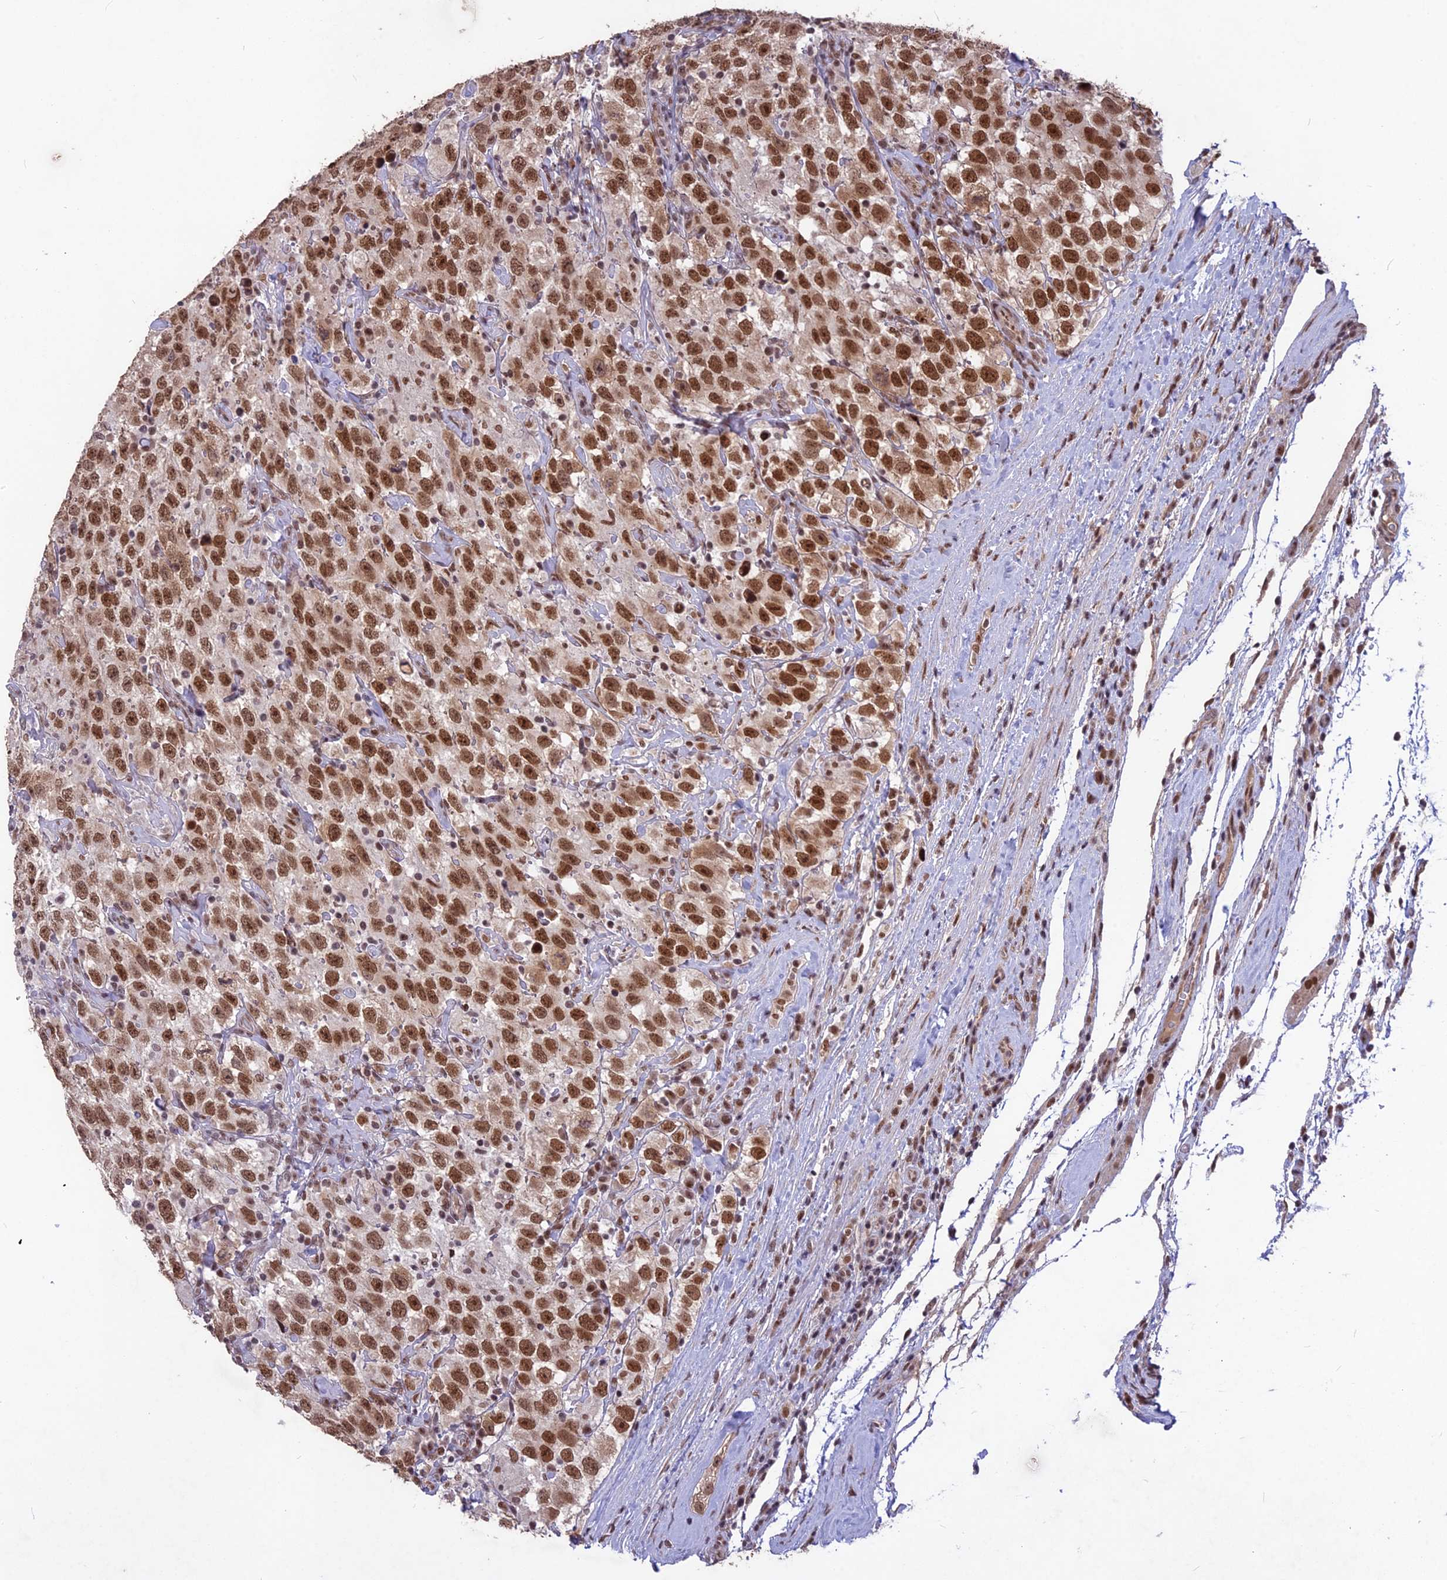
{"staining": {"intensity": "moderate", "quantity": ">75%", "location": "nuclear"}, "tissue": "testis cancer", "cell_type": "Tumor cells", "image_type": "cancer", "snomed": [{"axis": "morphology", "description": "Seminoma, NOS"}, {"axis": "topography", "description": "Testis"}], "caption": "Seminoma (testis) tissue shows moderate nuclear staining in about >75% of tumor cells (IHC, brightfield microscopy, high magnification).", "gene": "DIS3", "patient": {"sex": "male", "age": 41}}